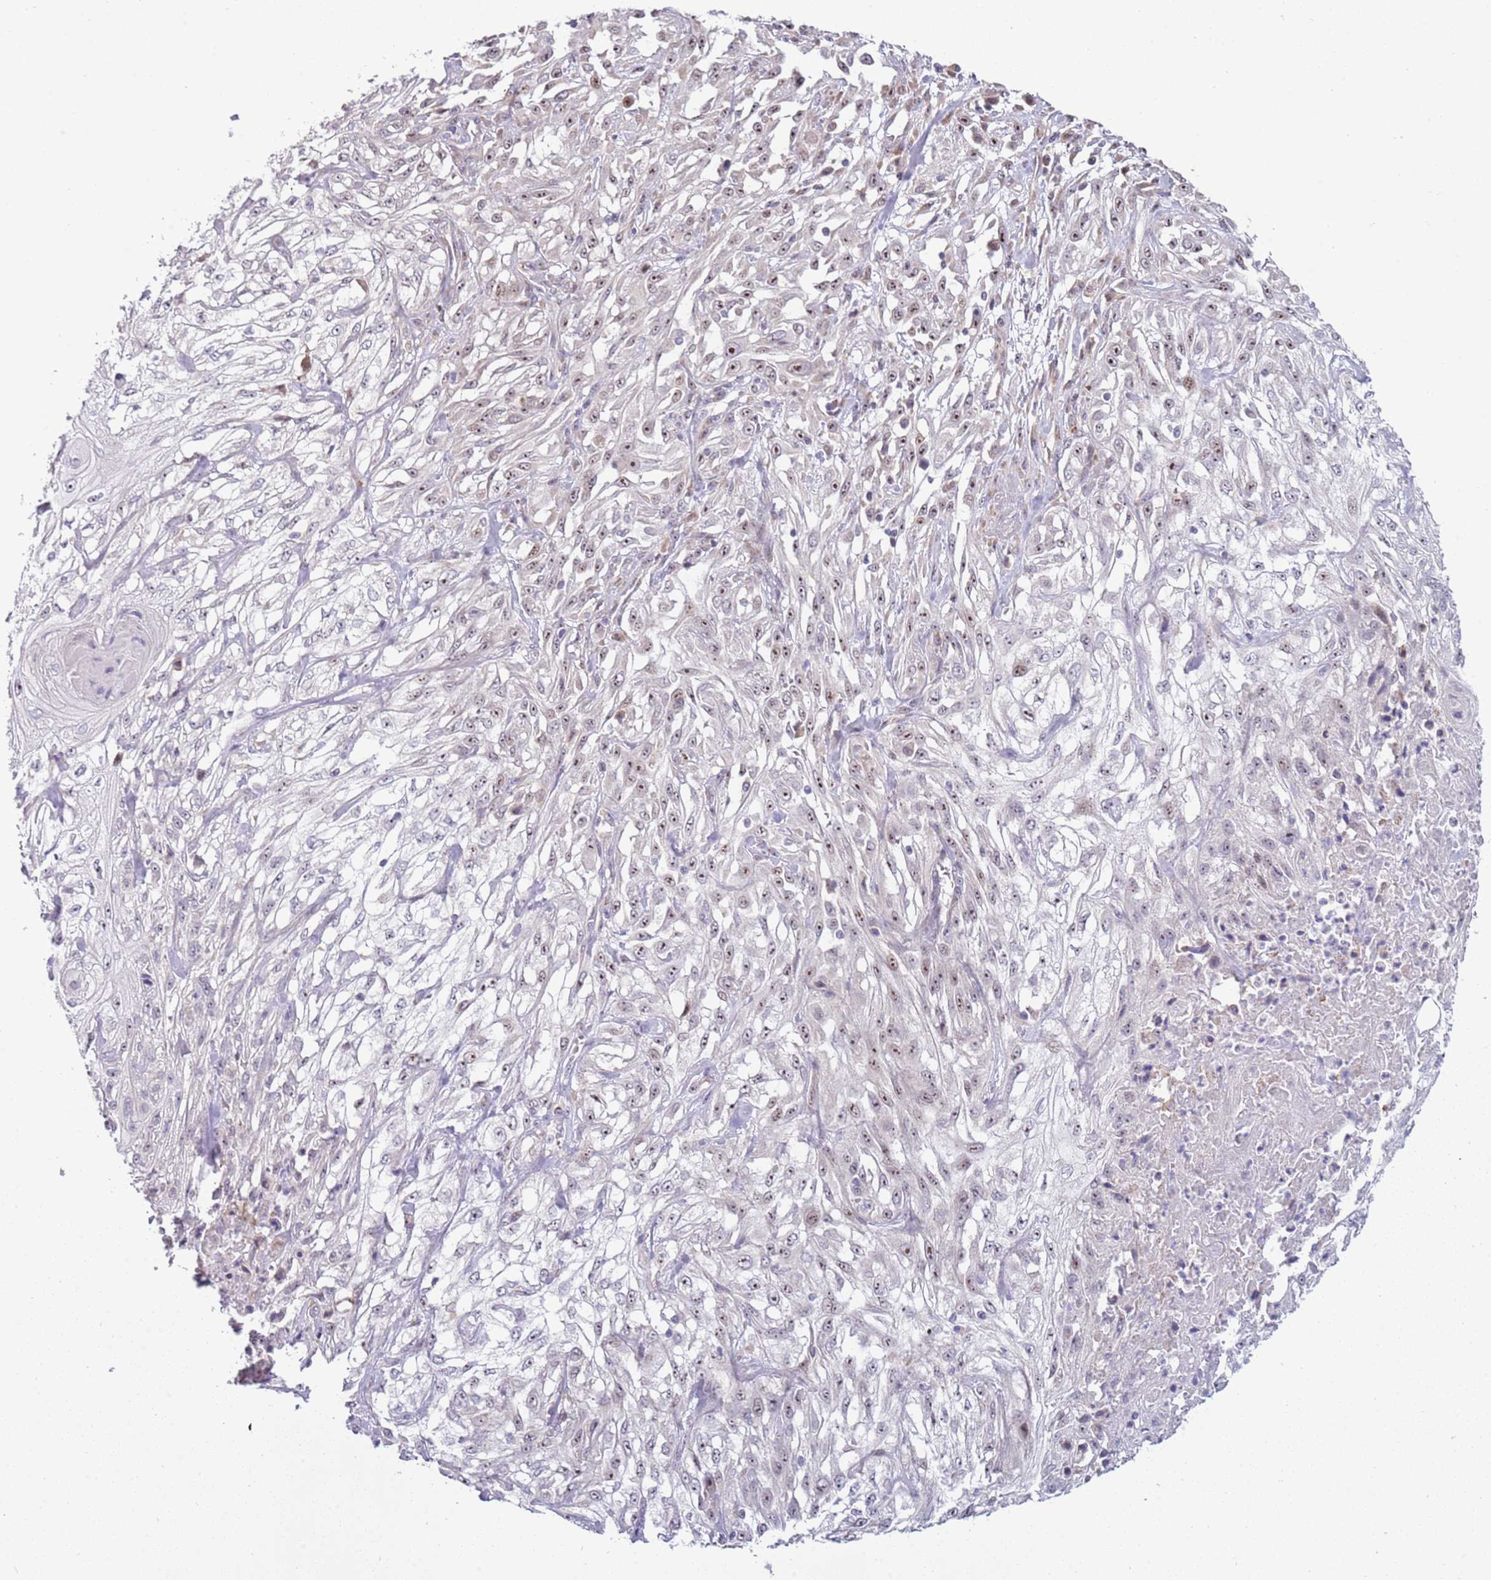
{"staining": {"intensity": "moderate", "quantity": ">75%", "location": "nuclear"}, "tissue": "skin cancer", "cell_type": "Tumor cells", "image_type": "cancer", "snomed": [{"axis": "morphology", "description": "Squamous cell carcinoma, NOS"}, {"axis": "morphology", "description": "Squamous cell carcinoma, metastatic, NOS"}, {"axis": "topography", "description": "Skin"}, {"axis": "topography", "description": "Lymph node"}], "caption": "DAB (3,3'-diaminobenzidine) immunohistochemical staining of skin cancer (metastatic squamous cell carcinoma) demonstrates moderate nuclear protein positivity in about >75% of tumor cells.", "gene": "UCMA", "patient": {"sex": "male", "age": 75}}